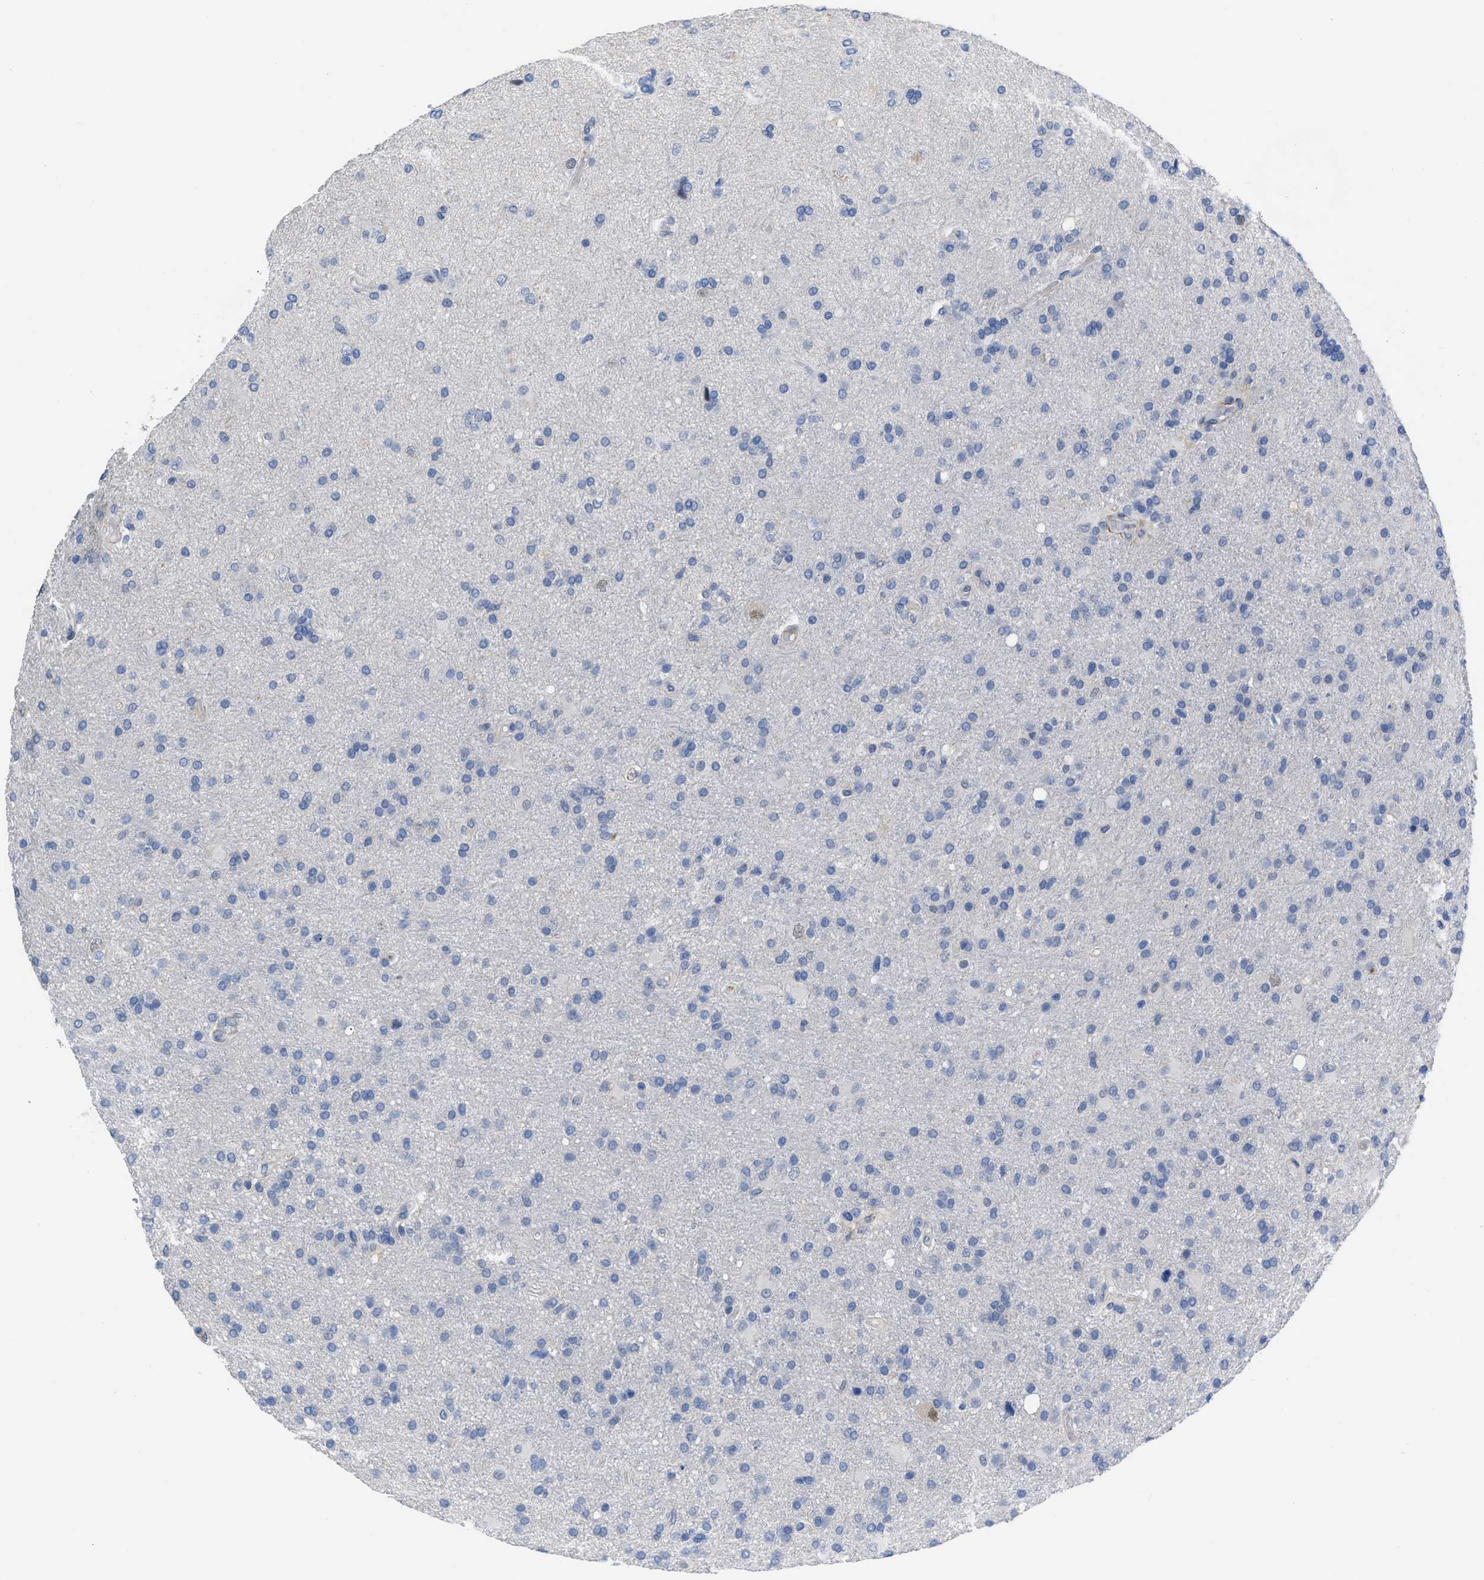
{"staining": {"intensity": "weak", "quantity": "<25%", "location": "cytoplasmic/membranous,nuclear"}, "tissue": "glioma", "cell_type": "Tumor cells", "image_type": "cancer", "snomed": [{"axis": "morphology", "description": "Glioma, malignant, High grade"}, {"axis": "topography", "description": "Brain"}], "caption": "Malignant high-grade glioma was stained to show a protein in brown. There is no significant staining in tumor cells.", "gene": "PRMT2", "patient": {"sex": "male", "age": 72}}